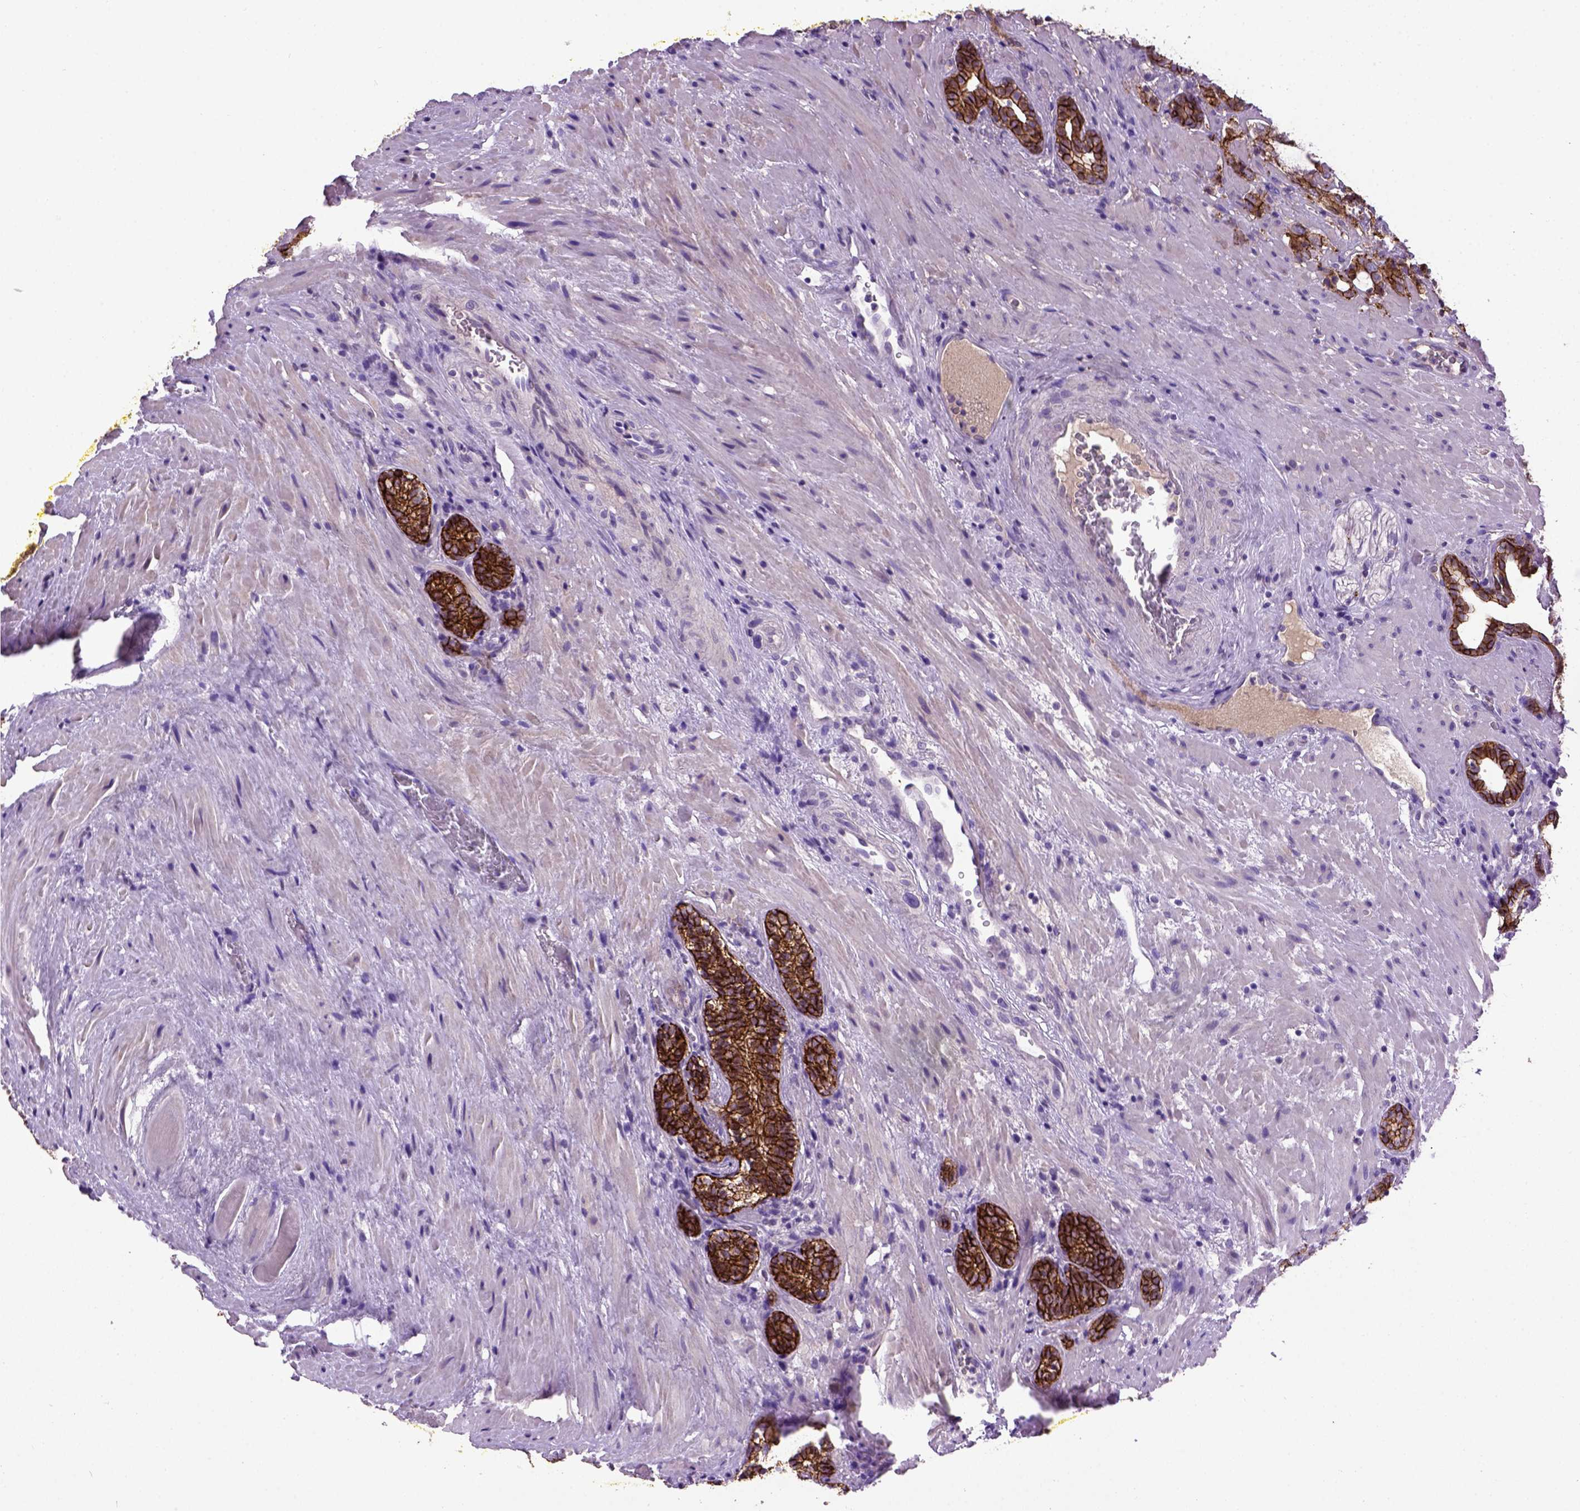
{"staining": {"intensity": "strong", "quantity": ">75%", "location": "cytoplasmic/membranous"}, "tissue": "prostate cancer", "cell_type": "Tumor cells", "image_type": "cancer", "snomed": [{"axis": "morphology", "description": "Adenocarcinoma, NOS"}, {"axis": "topography", "description": "Prostate"}], "caption": "Prostate adenocarcinoma was stained to show a protein in brown. There is high levels of strong cytoplasmic/membranous positivity in about >75% of tumor cells.", "gene": "CDH1", "patient": {"sex": "male", "age": 66}}